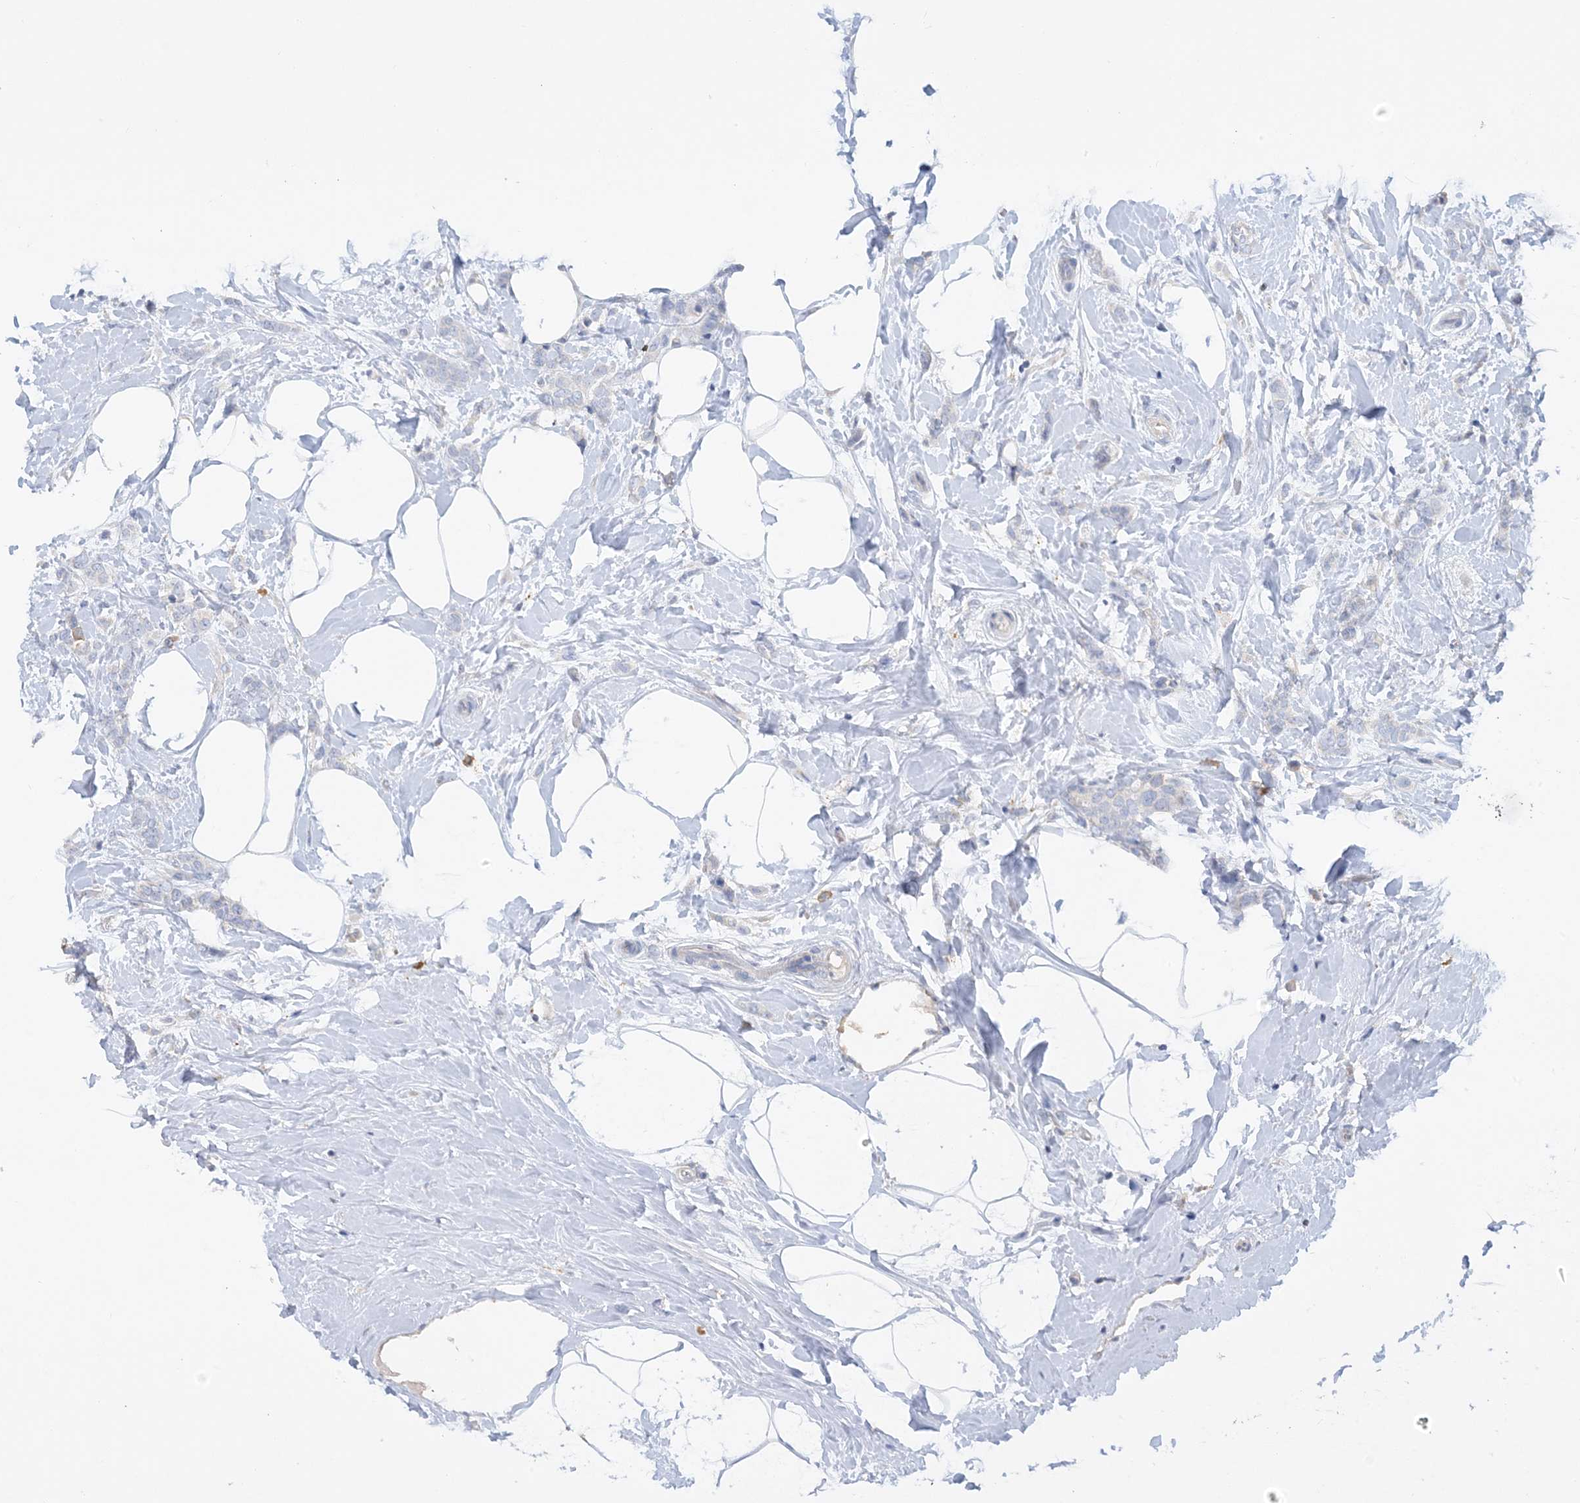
{"staining": {"intensity": "negative", "quantity": "none", "location": "none"}, "tissue": "breast cancer", "cell_type": "Tumor cells", "image_type": "cancer", "snomed": [{"axis": "morphology", "description": "Lobular carcinoma, in situ"}, {"axis": "morphology", "description": "Lobular carcinoma"}, {"axis": "topography", "description": "Breast"}], "caption": "IHC image of neoplastic tissue: human breast cancer stained with DAB demonstrates no significant protein staining in tumor cells.", "gene": "ZCCHC18", "patient": {"sex": "female", "age": 41}}